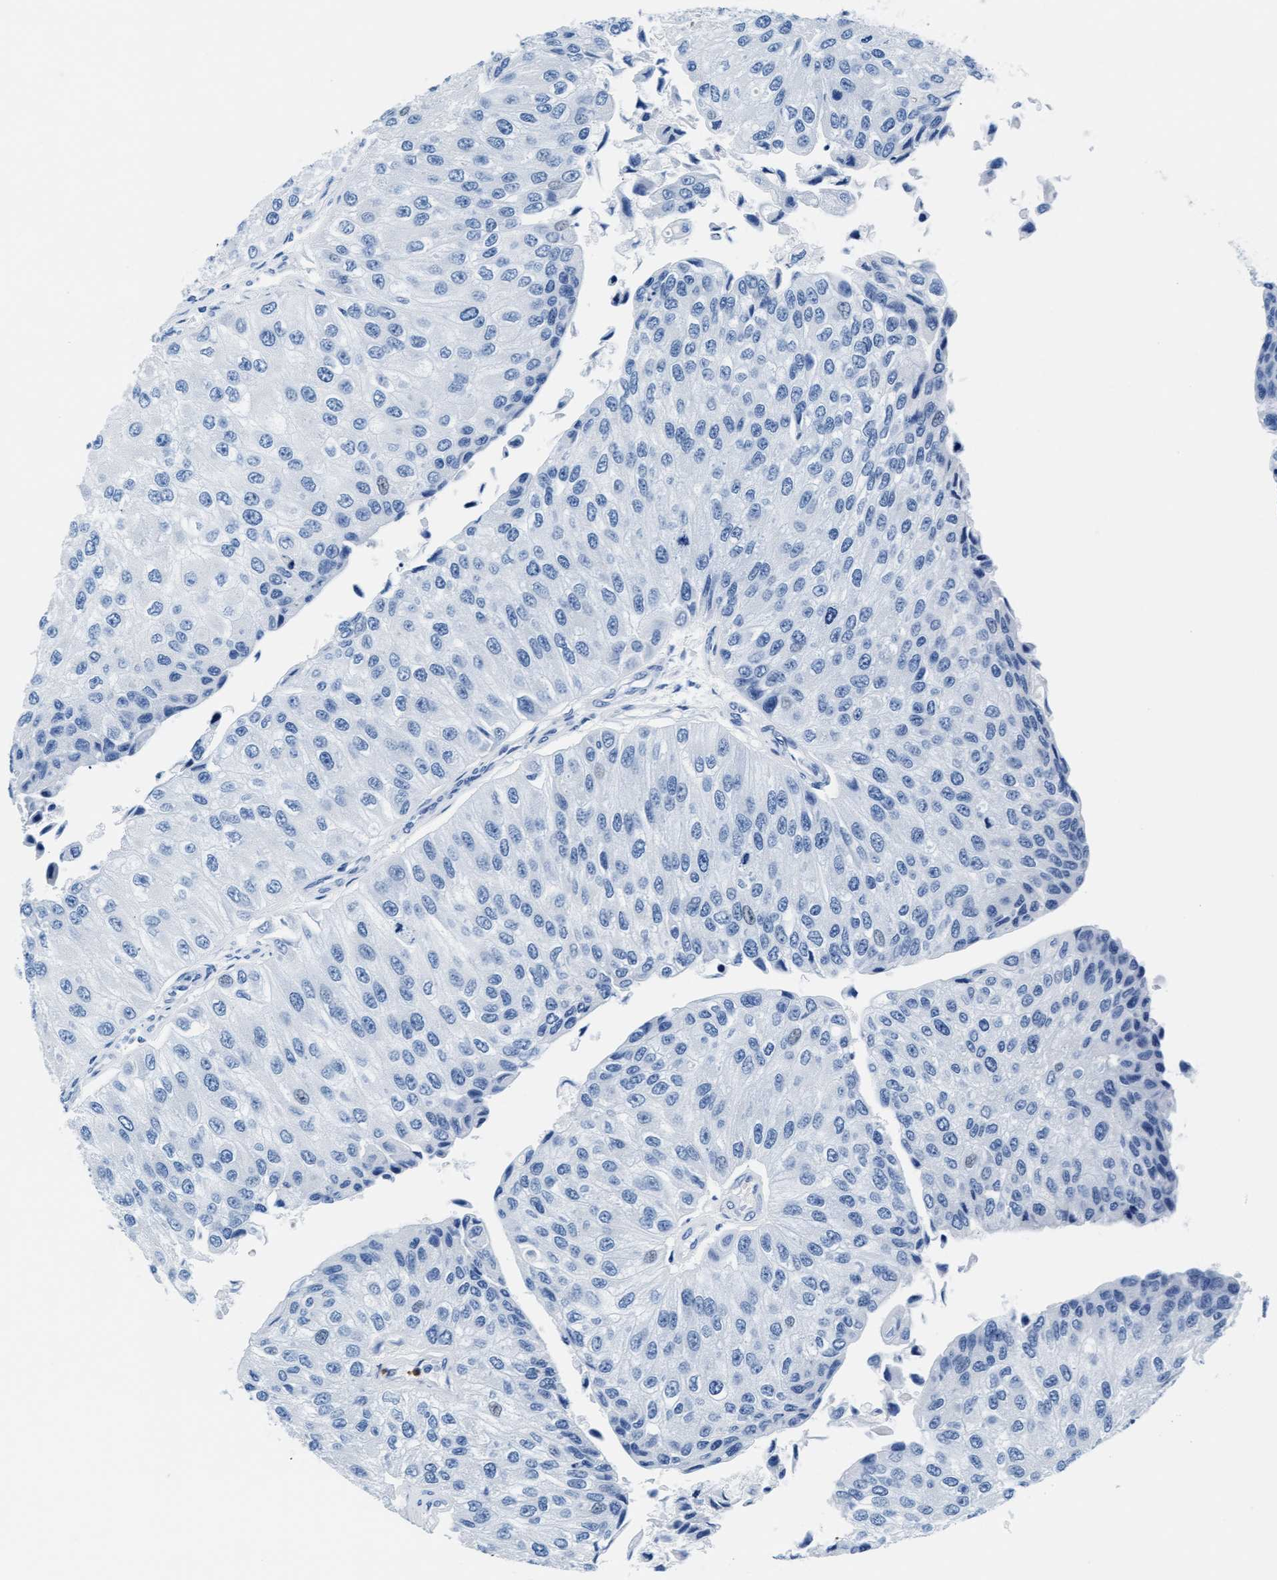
{"staining": {"intensity": "negative", "quantity": "none", "location": "none"}, "tissue": "urothelial cancer", "cell_type": "Tumor cells", "image_type": "cancer", "snomed": [{"axis": "morphology", "description": "Urothelial carcinoma, High grade"}, {"axis": "topography", "description": "Kidney"}, {"axis": "topography", "description": "Urinary bladder"}], "caption": "IHC histopathology image of high-grade urothelial carcinoma stained for a protein (brown), which reveals no staining in tumor cells. The staining was performed using DAB (3,3'-diaminobenzidine) to visualize the protein expression in brown, while the nuclei were stained in blue with hematoxylin (Magnification: 20x).", "gene": "MMP8", "patient": {"sex": "male", "age": 77}}